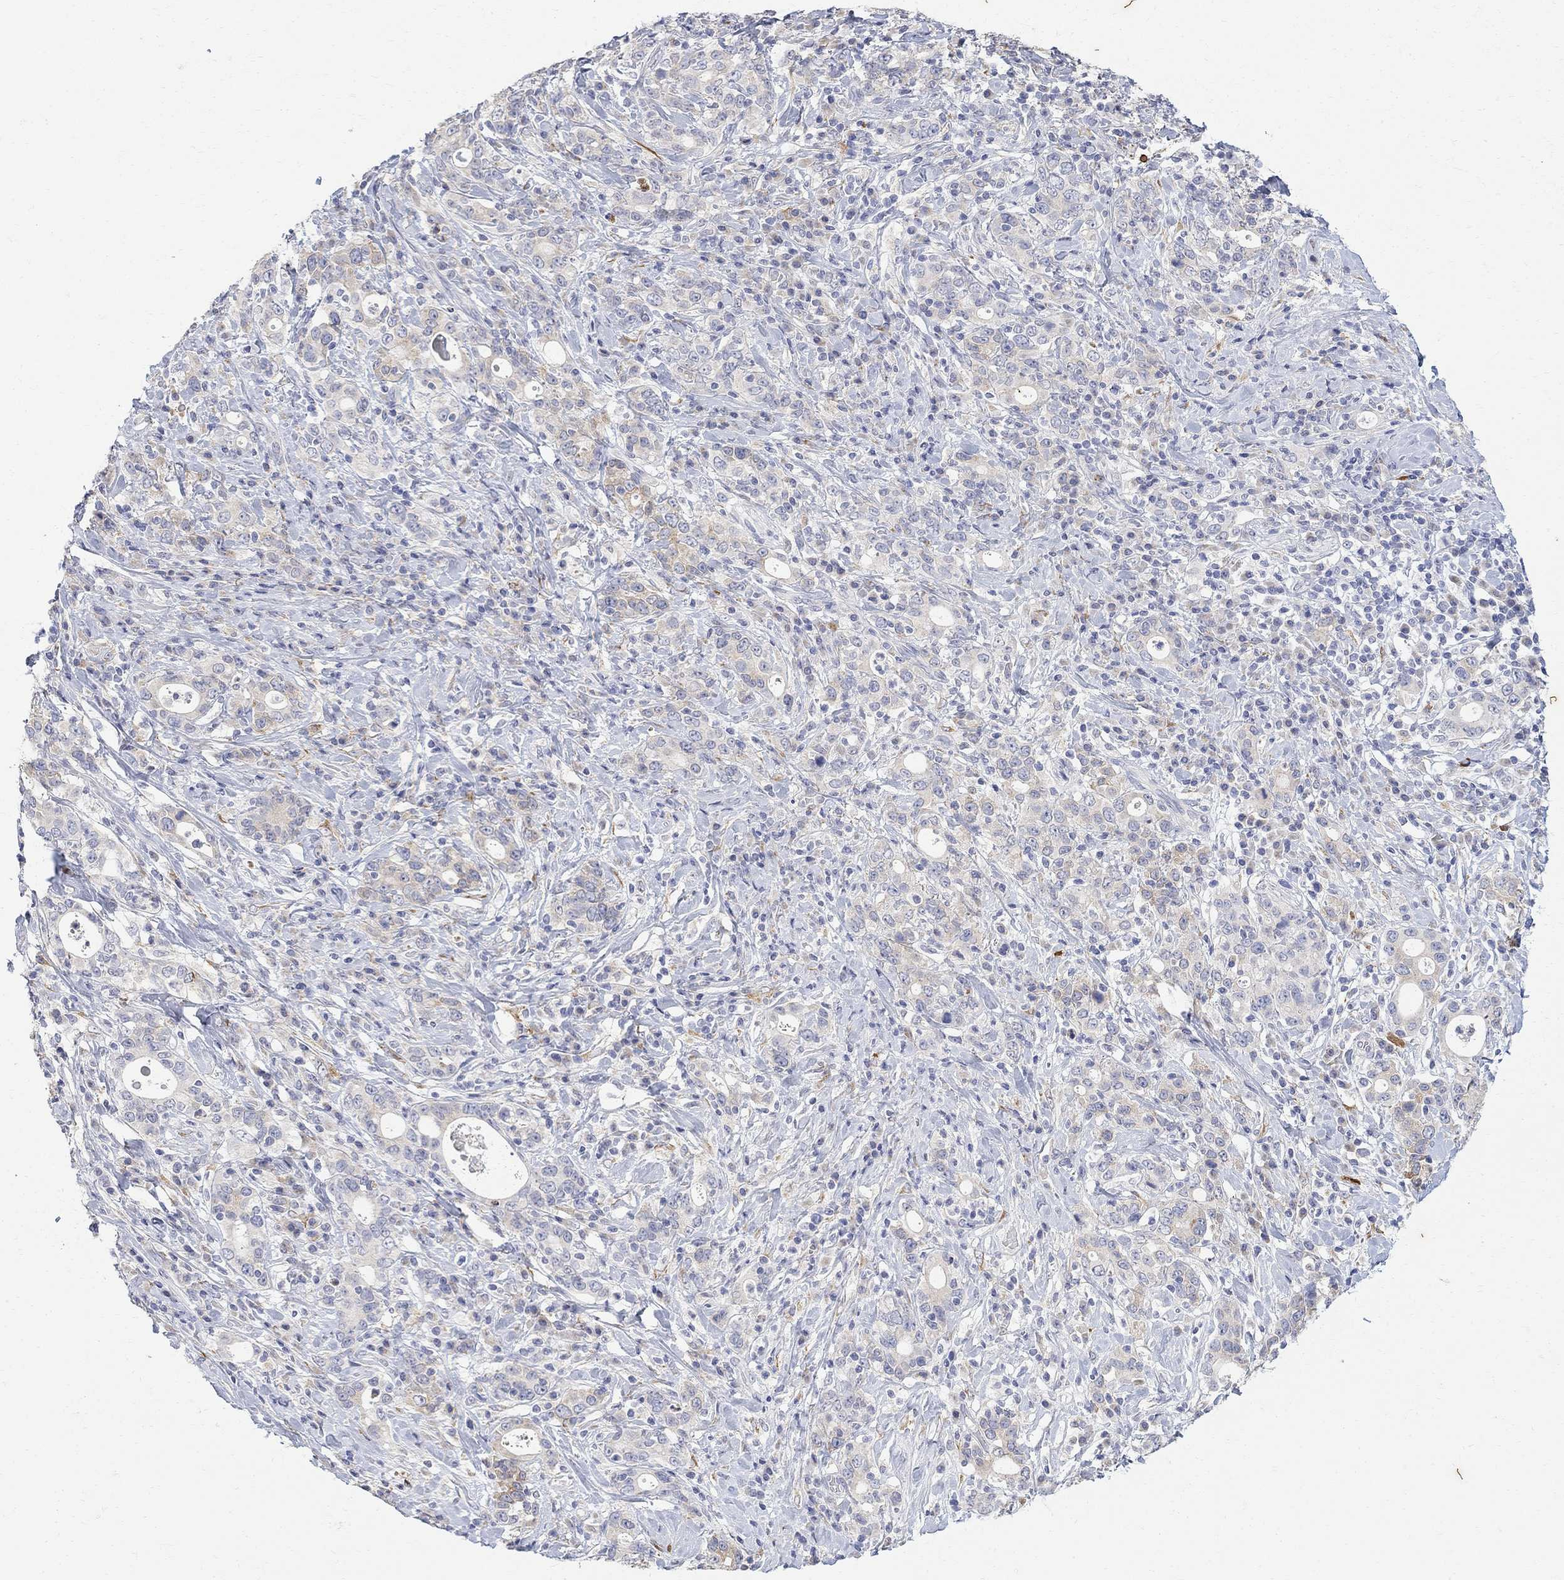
{"staining": {"intensity": "weak", "quantity": "25%-75%", "location": "cytoplasmic/membranous"}, "tissue": "stomach cancer", "cell_type": "Tumor cells", "image_type": "cancer", "snomed": [{"axis": "morphology", "description": "Adenocarcinoma, NOS"}, {"axis": "topography", "description": "Stomach"}], "caption": "Immunohistochemical staining of stomach cancer (adenocarcinoma) exhibits low levels of weak cytoplasmic/membranous protein expression in approximately 25%-75% of tumor cells. The protein of interest is stained brown, and the nuclei are stained in blue (DAB IHC with brightfield microscopy, high magnification).", "gene": "FNDC5", "patient": {"sex": "male", "age": 79}}